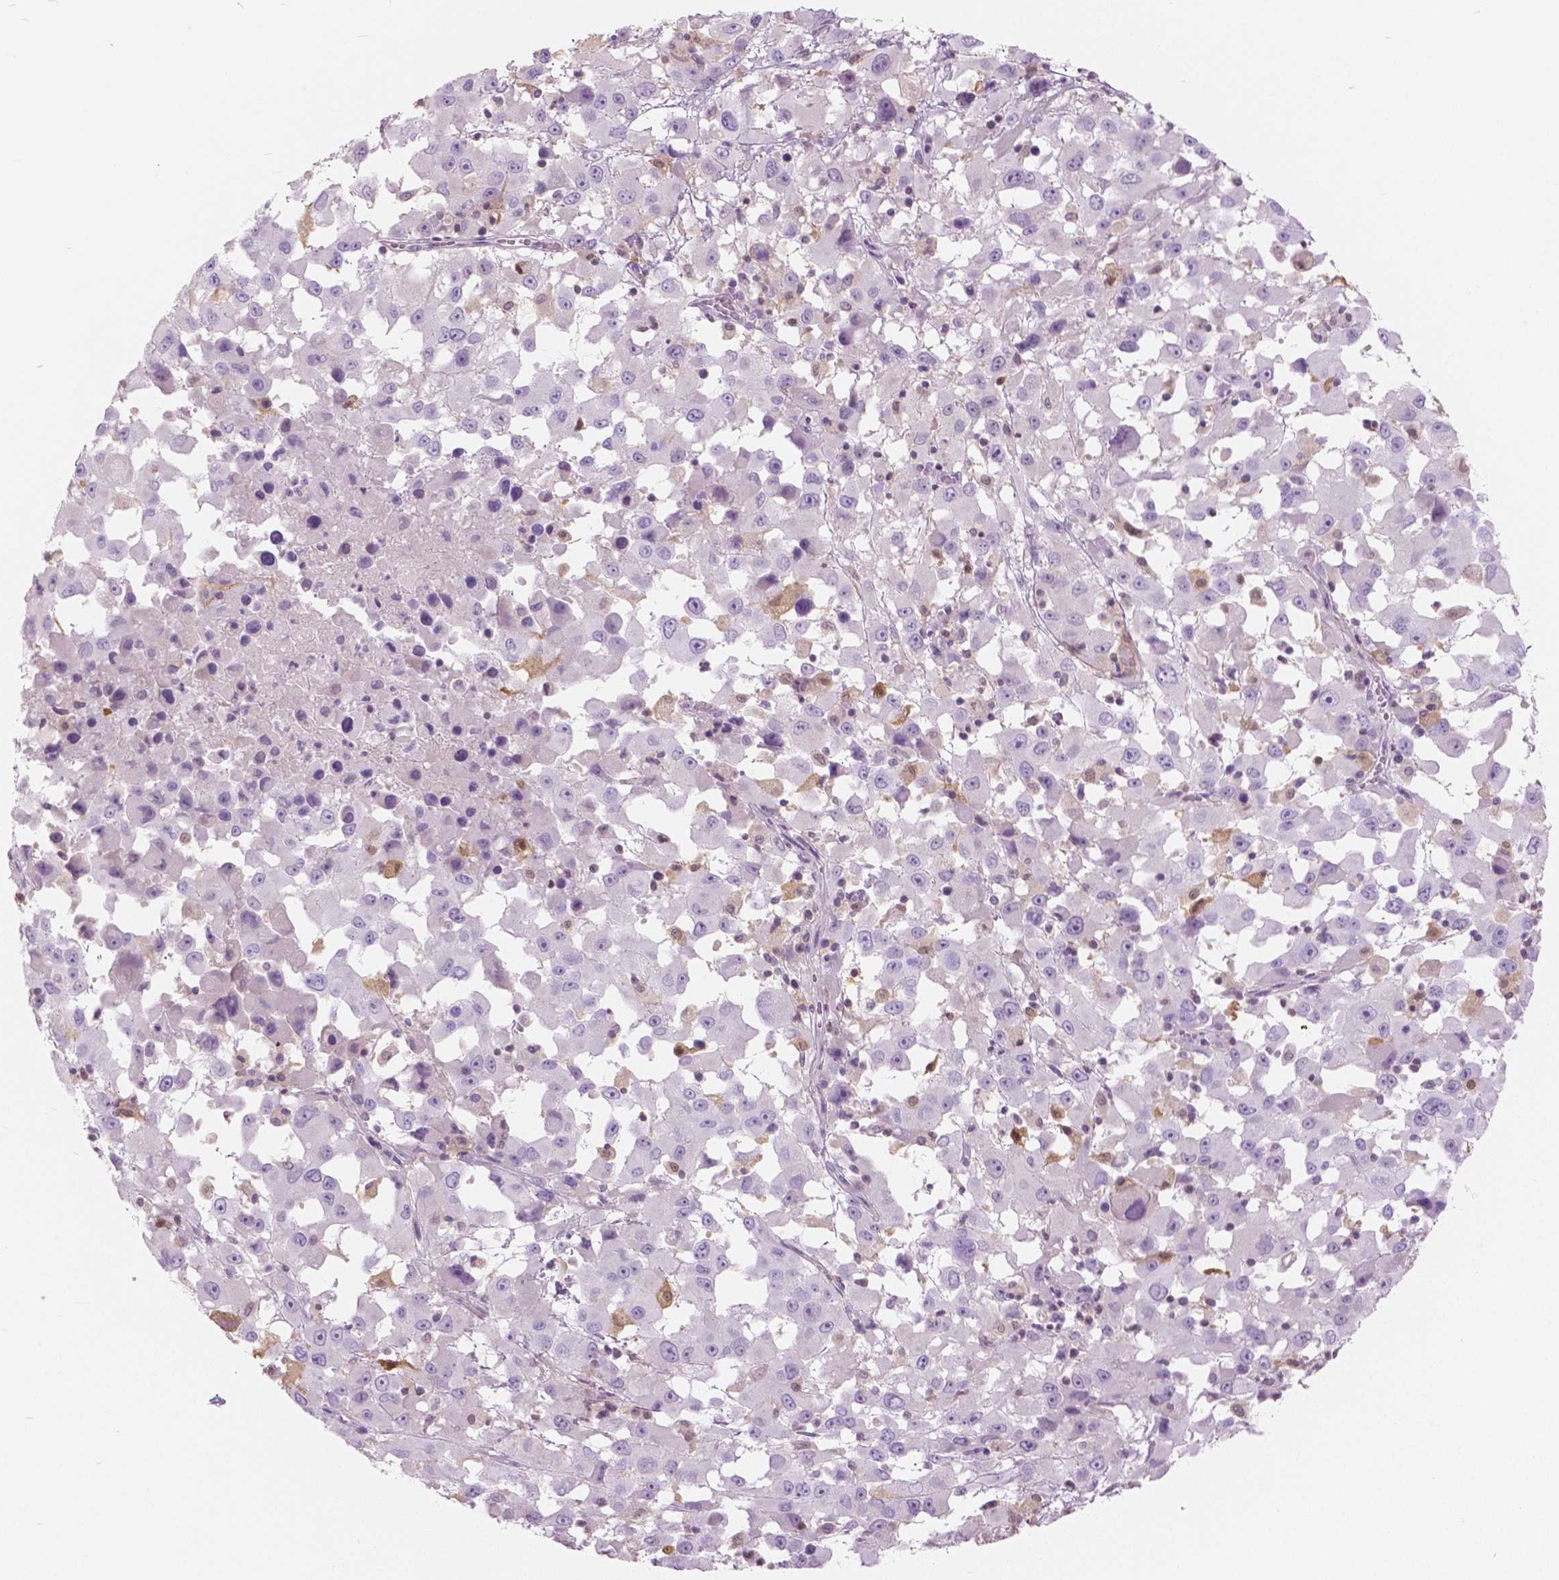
{"staining": {"intensity": "negative", "quantity": "none", "location": "none"}, "tissue": "melanoma", "cell_type": "Tumor cells", "image_type": "cancer", "snomed": [{"axis": "morphology", "description": "Malignant melanoma, Metastatic site"}, {"axis": "topography", "description": "Soft tissue"}], "caption": "High power microscopy micrograph of an immunohistochemistry (IHC) micrograph of melanoma, revealing no significant positivity in tumor cells.", "gene": "GALM", "patient": {"sex": "male", "age": 50}}